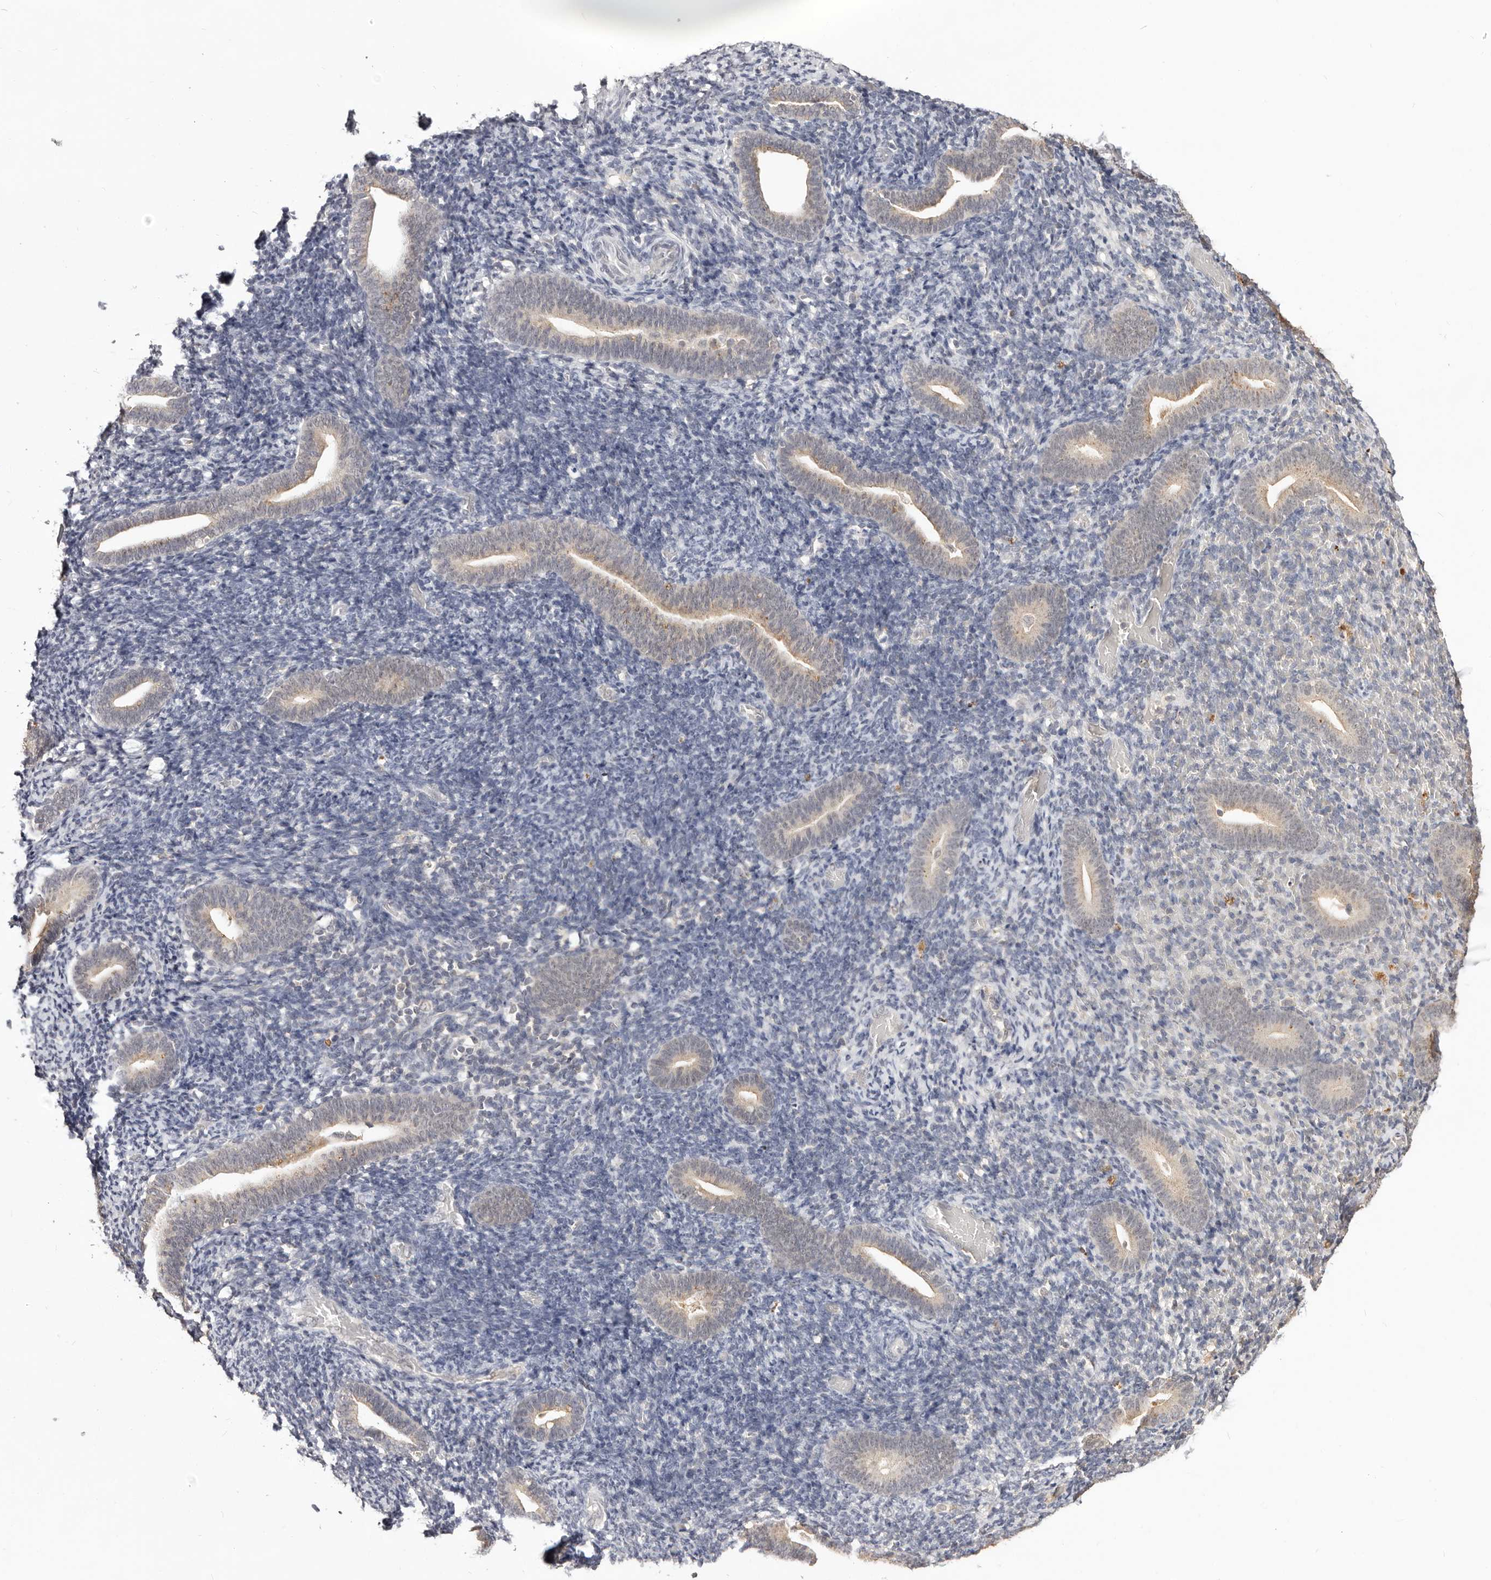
{"staining": {"intensity": "negative", "quantity": "none", "location": "none"}, "tissue": "endometrium", "cell_type": "Cells in endometrial stroma", "image_type": "normal", "snomed": [{"axis": "morphology", "description": "Normal tissue, NOS"}, {"axis": "topography", "description": "Endometrium"}], "caption": "Histopathology image shows no protein expression in cells in endometrial stroma of unremarkable endometrium.", "gene": "TSPAN13", "patient": {"sex": "female", "age": 51}}